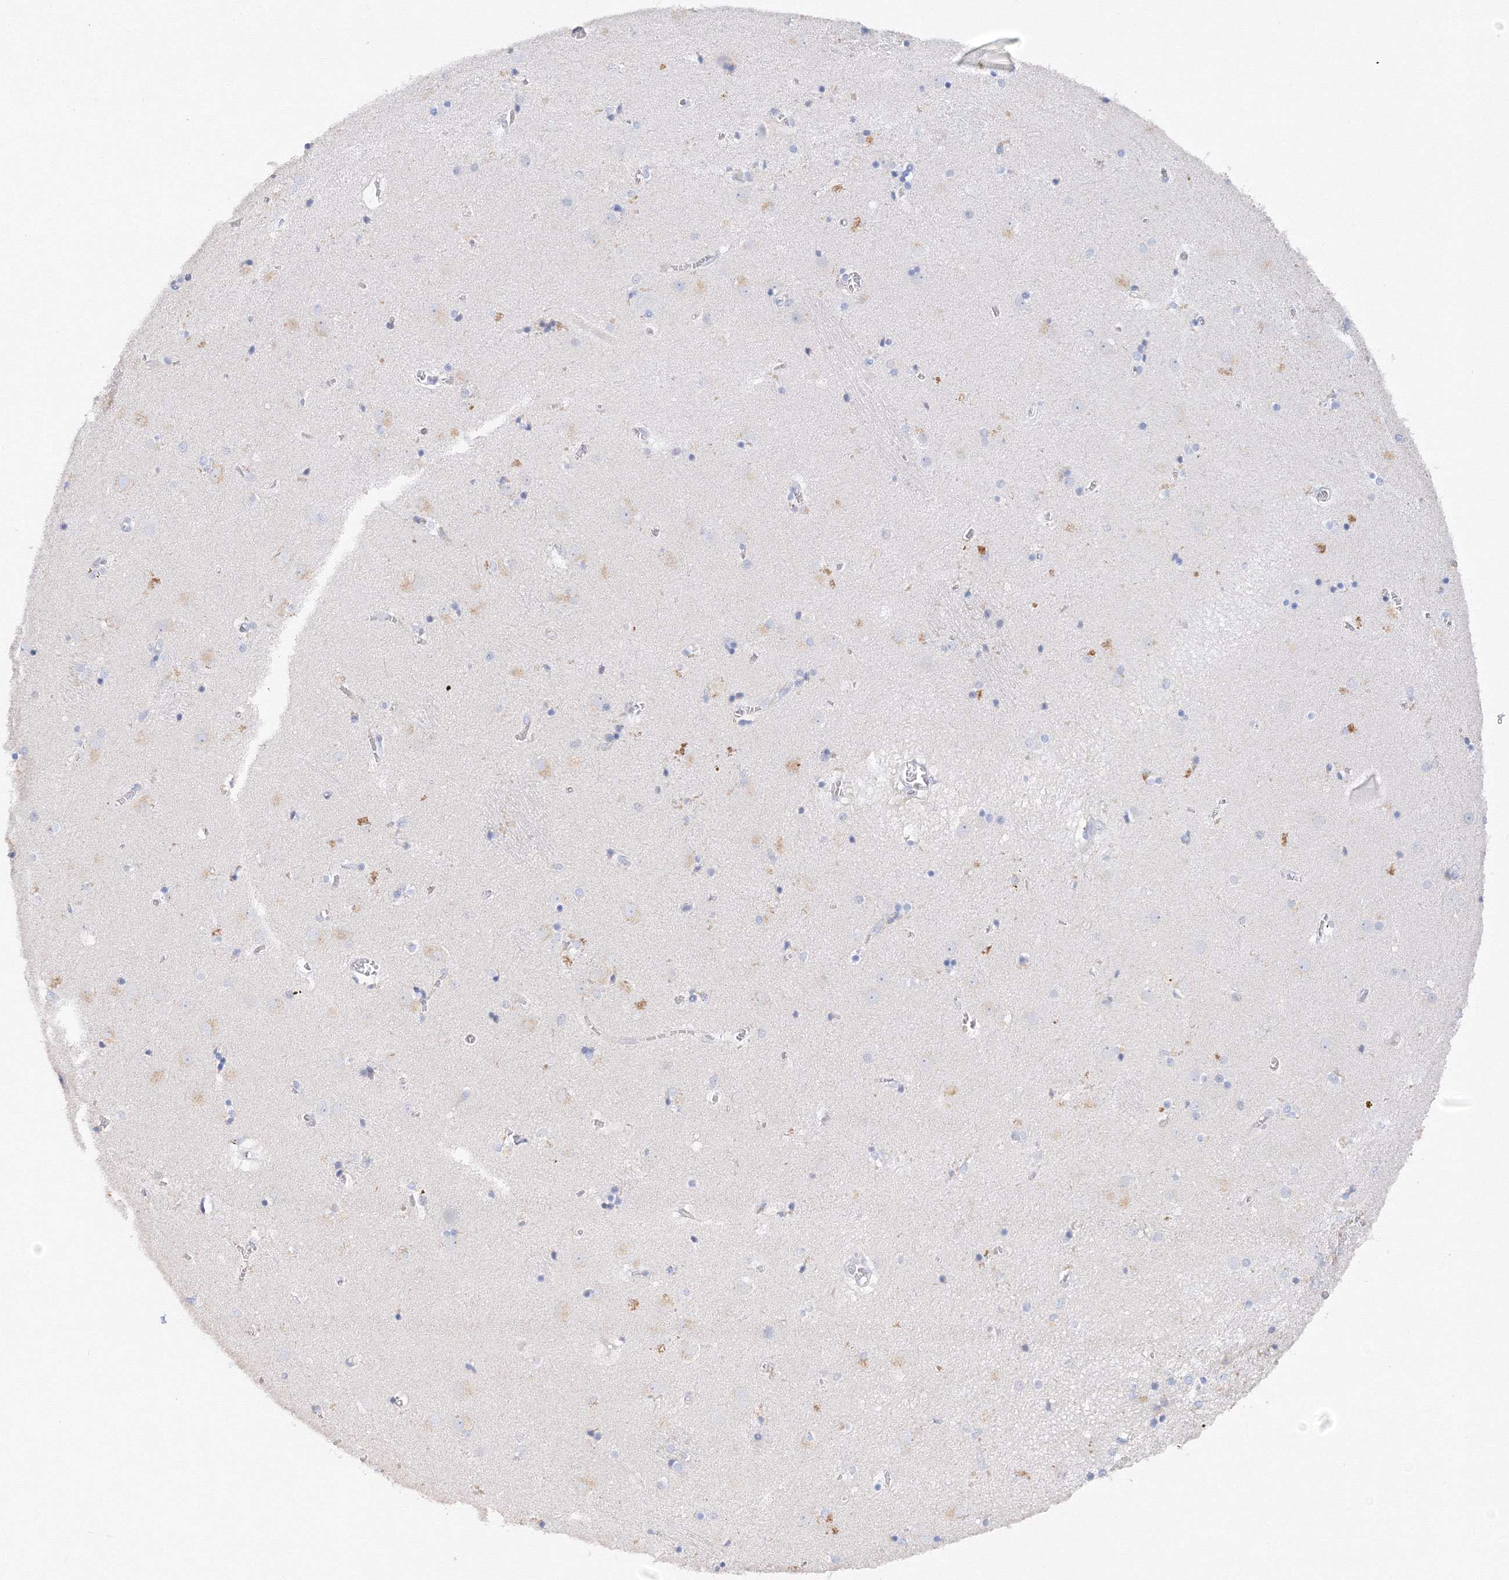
{"staining": {"intensity": "negative", "quantity": "none", "location": "none"}, "tissue": "caudate", "cell_type": "Glial cells", "image_type": "normal", "snomed": [{"axis": "morphology", "description": "Normal tissue, NOS"}, {"axis": "topography", "description": "Lateral ventricle wall"}], "caption": "This is a image of IHC staining of benign caudate, which shows no positivity in glial cells. (DAB IHC with hematoxylin counter stain).", "gene": "TAMM41", "patient": {"sex": "male", "age": 70}}